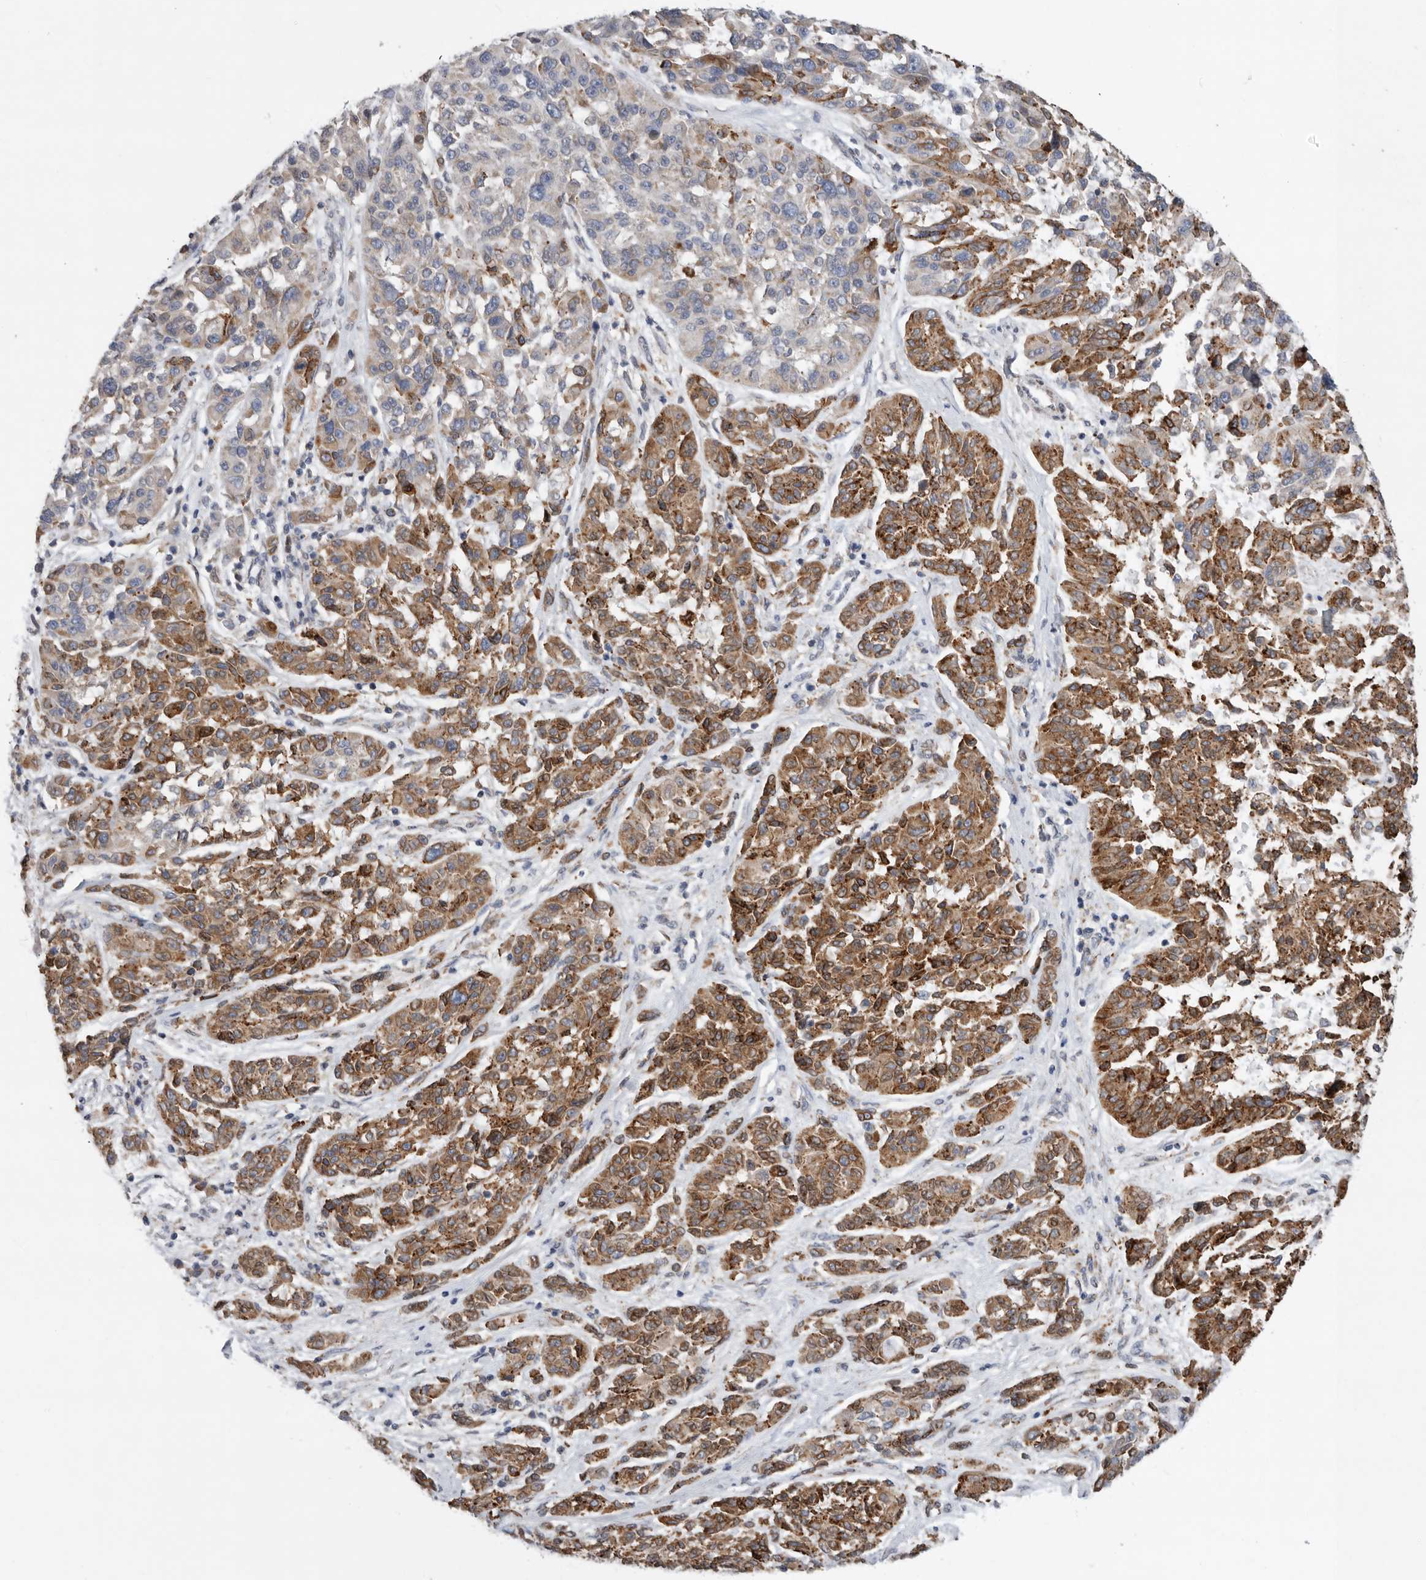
{"staining": {"intensity": "moderate", "quantity": "25%-75%", "location": "cytoplasmic/membranous"}, "tissue": "melanoma", "cell_type": "Tumor cells", "image_type": "cancer", "snomed": [{"axis": "morphology", "description": "Malignant melanoma, NOS"}, {"axis": "topography", "description": "Skin"}], "caption": "Immunohistochemistry photomicrograph of neoplastic tissue: melanoma stained using immunohistochemistry (IHC) reveals medium levels of moderate protein expression localized specifically in the cytoplasmic/membranous of tumor cells, appearing as a cytoplasmic/membranous brown color.", "gene": "GANAB", "patient": {"sex": "male", "age": 53}}